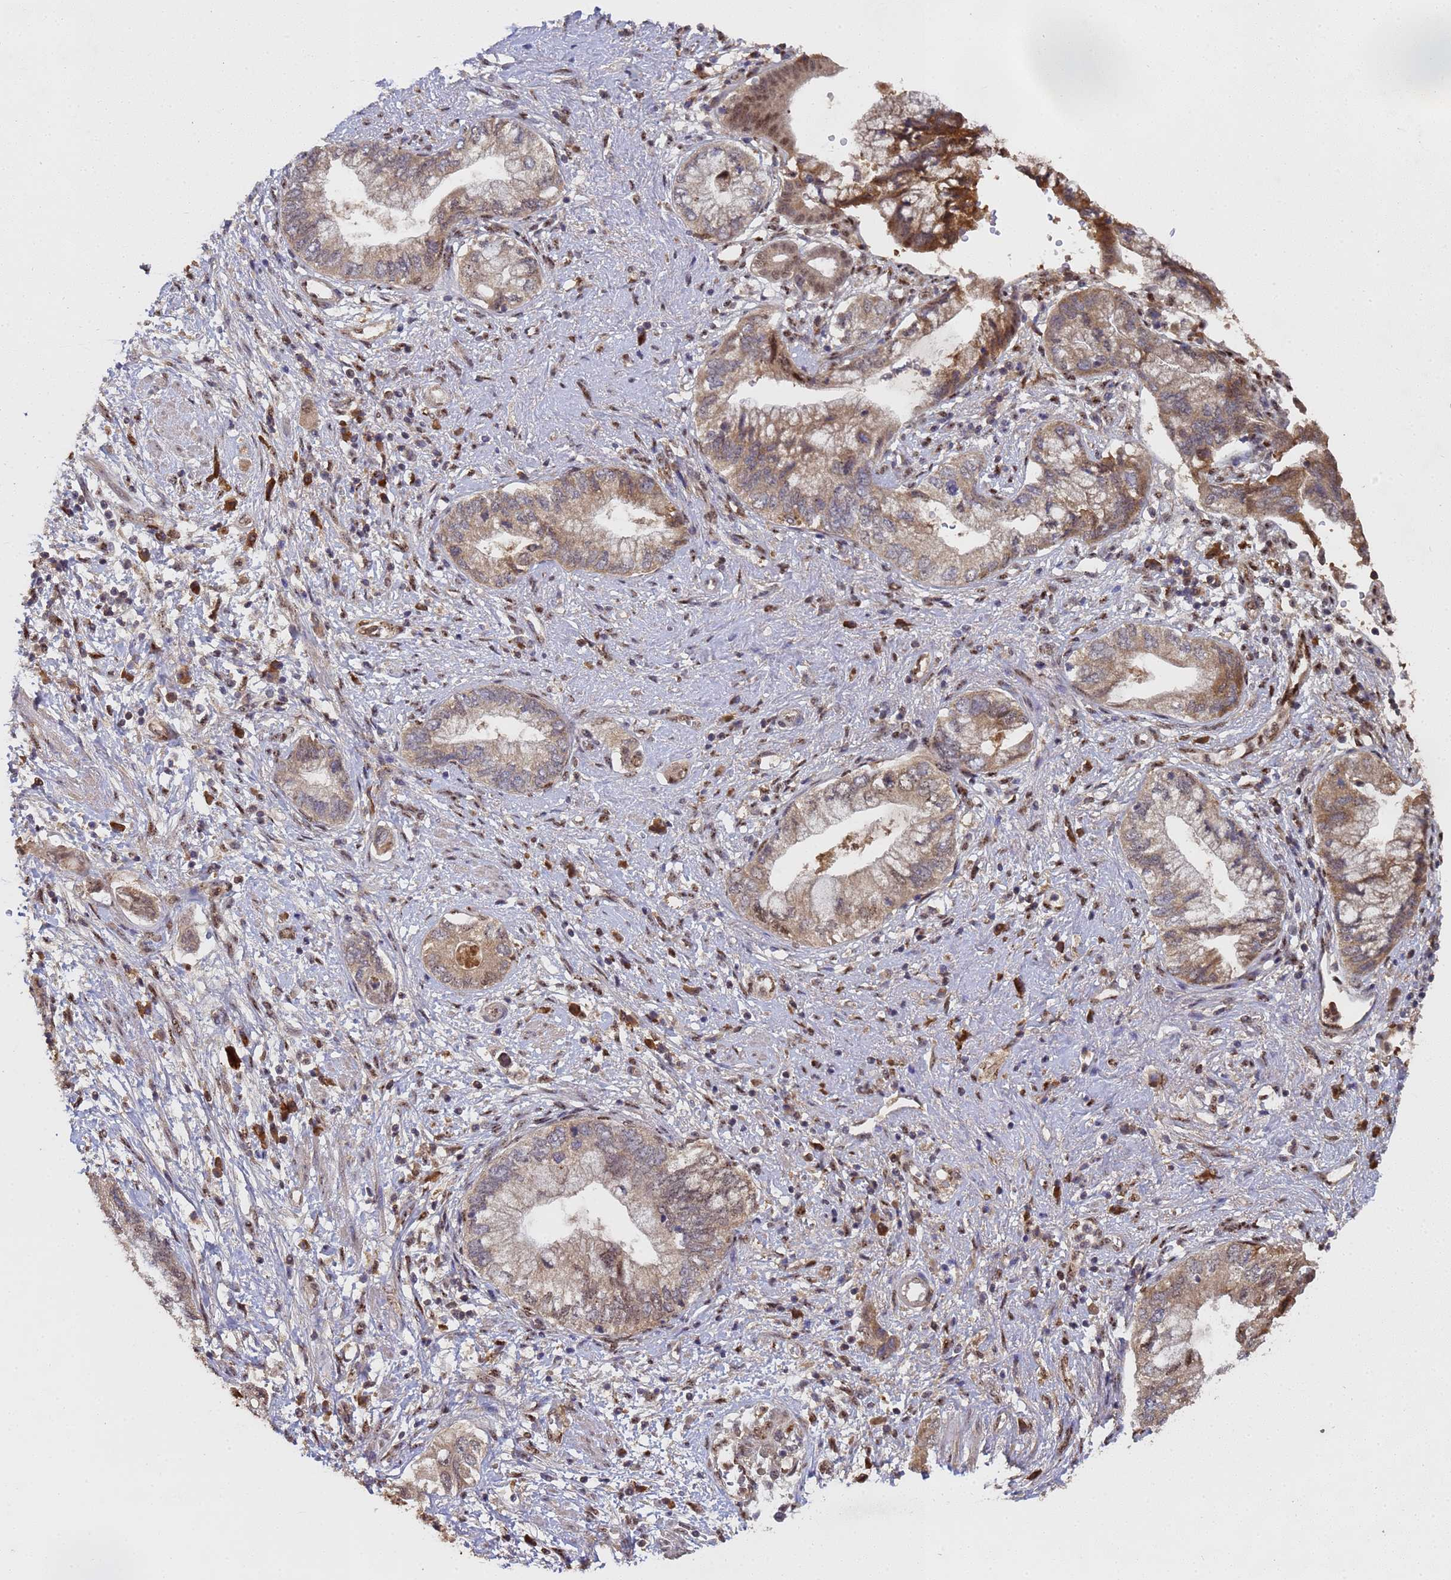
{"staining": {"intensity": "moderate", "quantity": ">75%", "location": "cytoplasmic/membranous"}, "tissue": "pancreatic cancer", "cell_type": "Tumor cells", "image_type": "cancer", "snomed": [{"axis": "morphology", "description": "Adenocarcinoma, NOS"}, {"axis": "topography", "description": "Pancreas"}], "caption": "Immunohistochemical staining of pancreatic cancer demonstrates medium levels of moderate cytoplasmic/membranous expression in about >75% of tumor cells. (IHC, brightfield microscopy, high magnification).", "gene": "SECISBP2", "patient": {"sex": "female", "age": 73}}